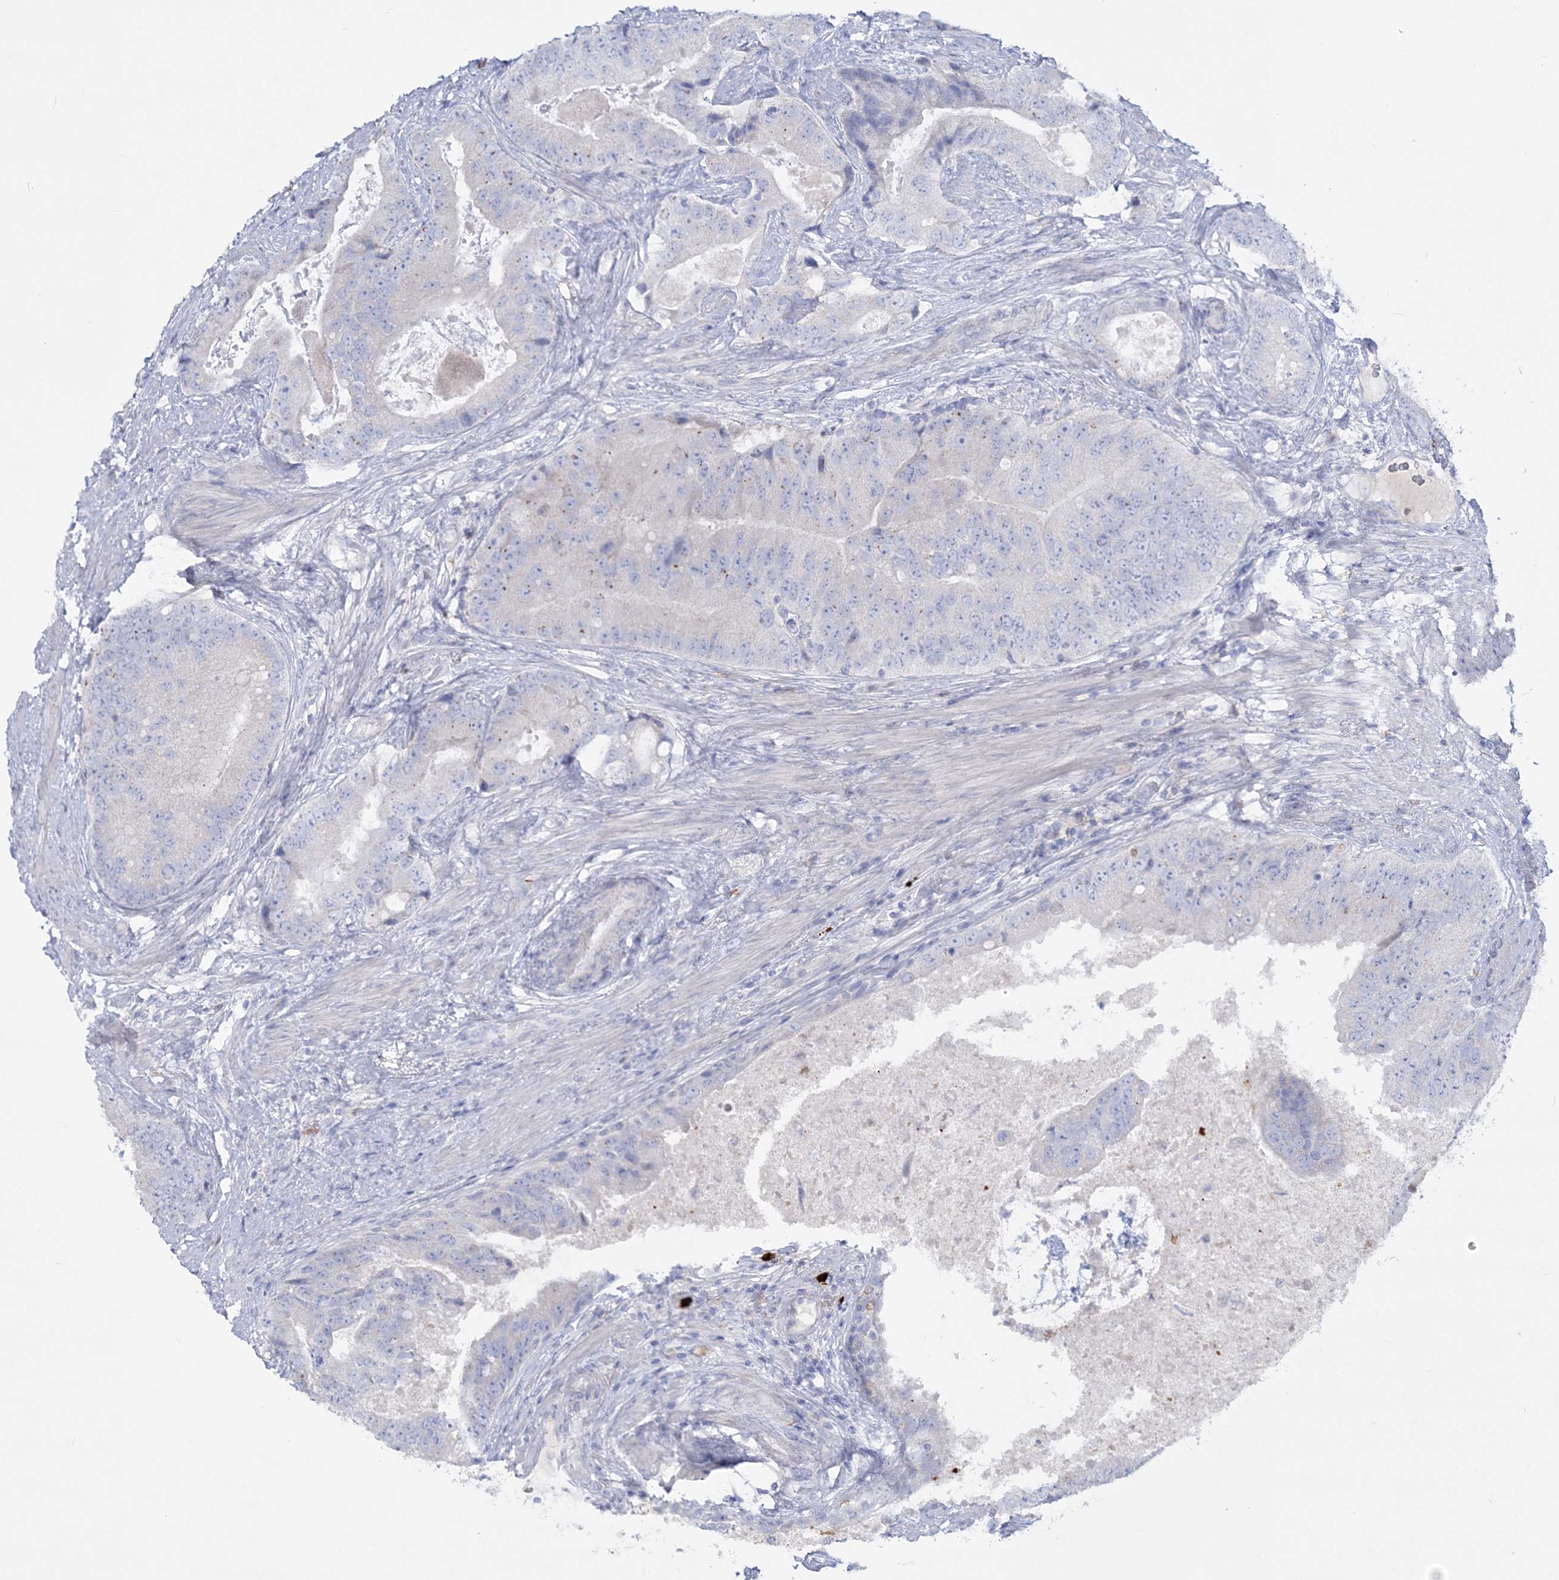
{"staining": {"intensity": "negative", "quantity": "none", "location": "none"}, "tissue": "prostate cancer", "cell_type": "Tumor cells", "image_type": "cancer", "snomed": [{"axis": "morphology", "description": "Adenocarcinoma, High grade"}, {"axis": "topography", "description": "Prostate"}], "caption": "There is no significant positivity in tumor cells of adenocarcinoma (high-grade) (prostate).", "gene": "WDSUB1", "patient": {"sex": "male", "age": 70}}